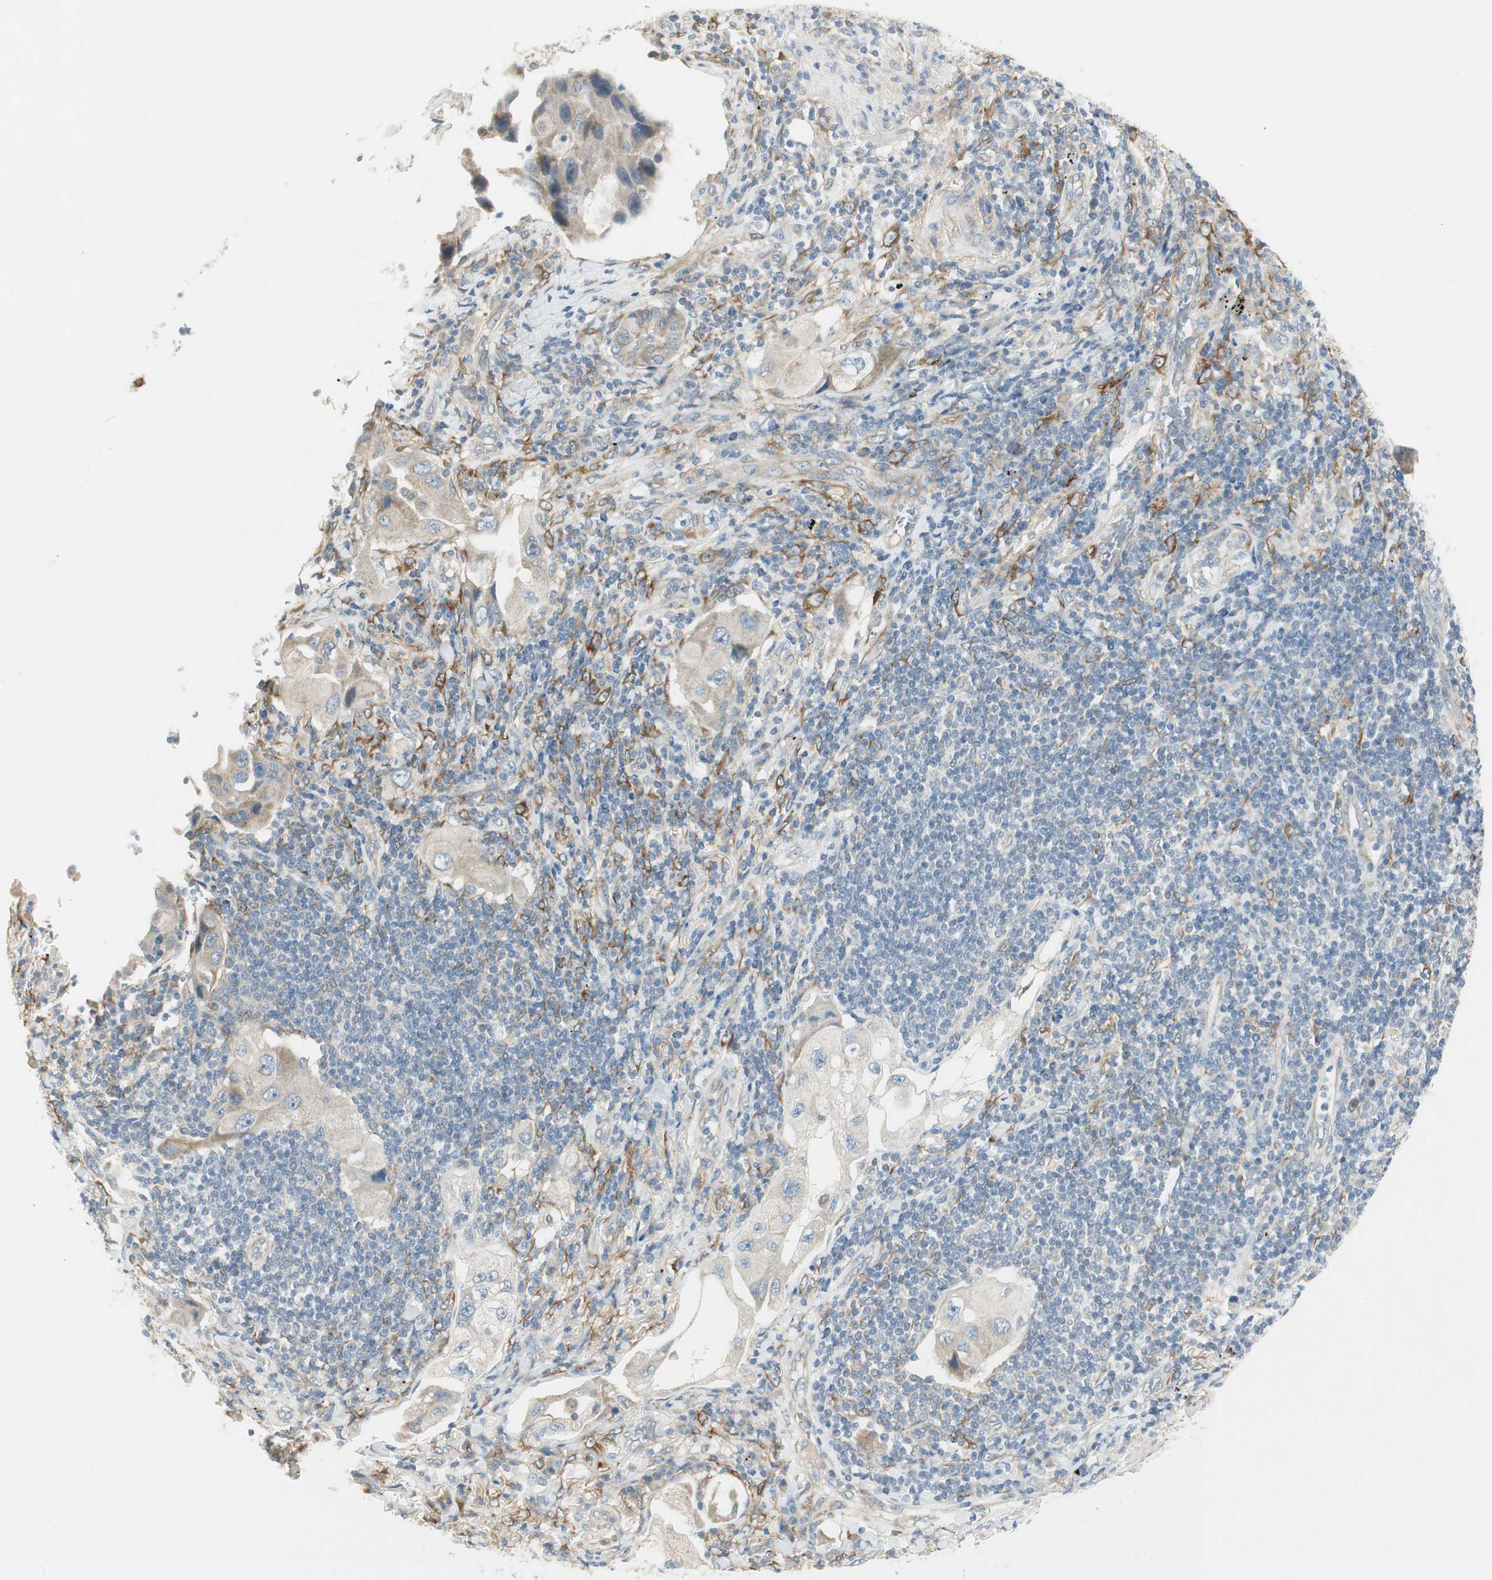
{"staining": {"intensity": "weak", "quantity": "25%-75%", "location": "cytoplasmic/membranous"}, "tissue": "lung cancer", "cell_type": "Tumor cells", "image_type": "cancer", "snomed": [{"axis": "morphology", "description": "Adenocarcinoma, NOS"}, {"axis": "topography", "description": "Lung"}], "caption": "Protein analysis of lung adenocarcinoma tissue shows weak cytoplasmic/membranous expression in about 25%-75% of tumor cells.", "gene": "STON1-GTF2A1L", "patient": {"sex": "female", "age": 65}}